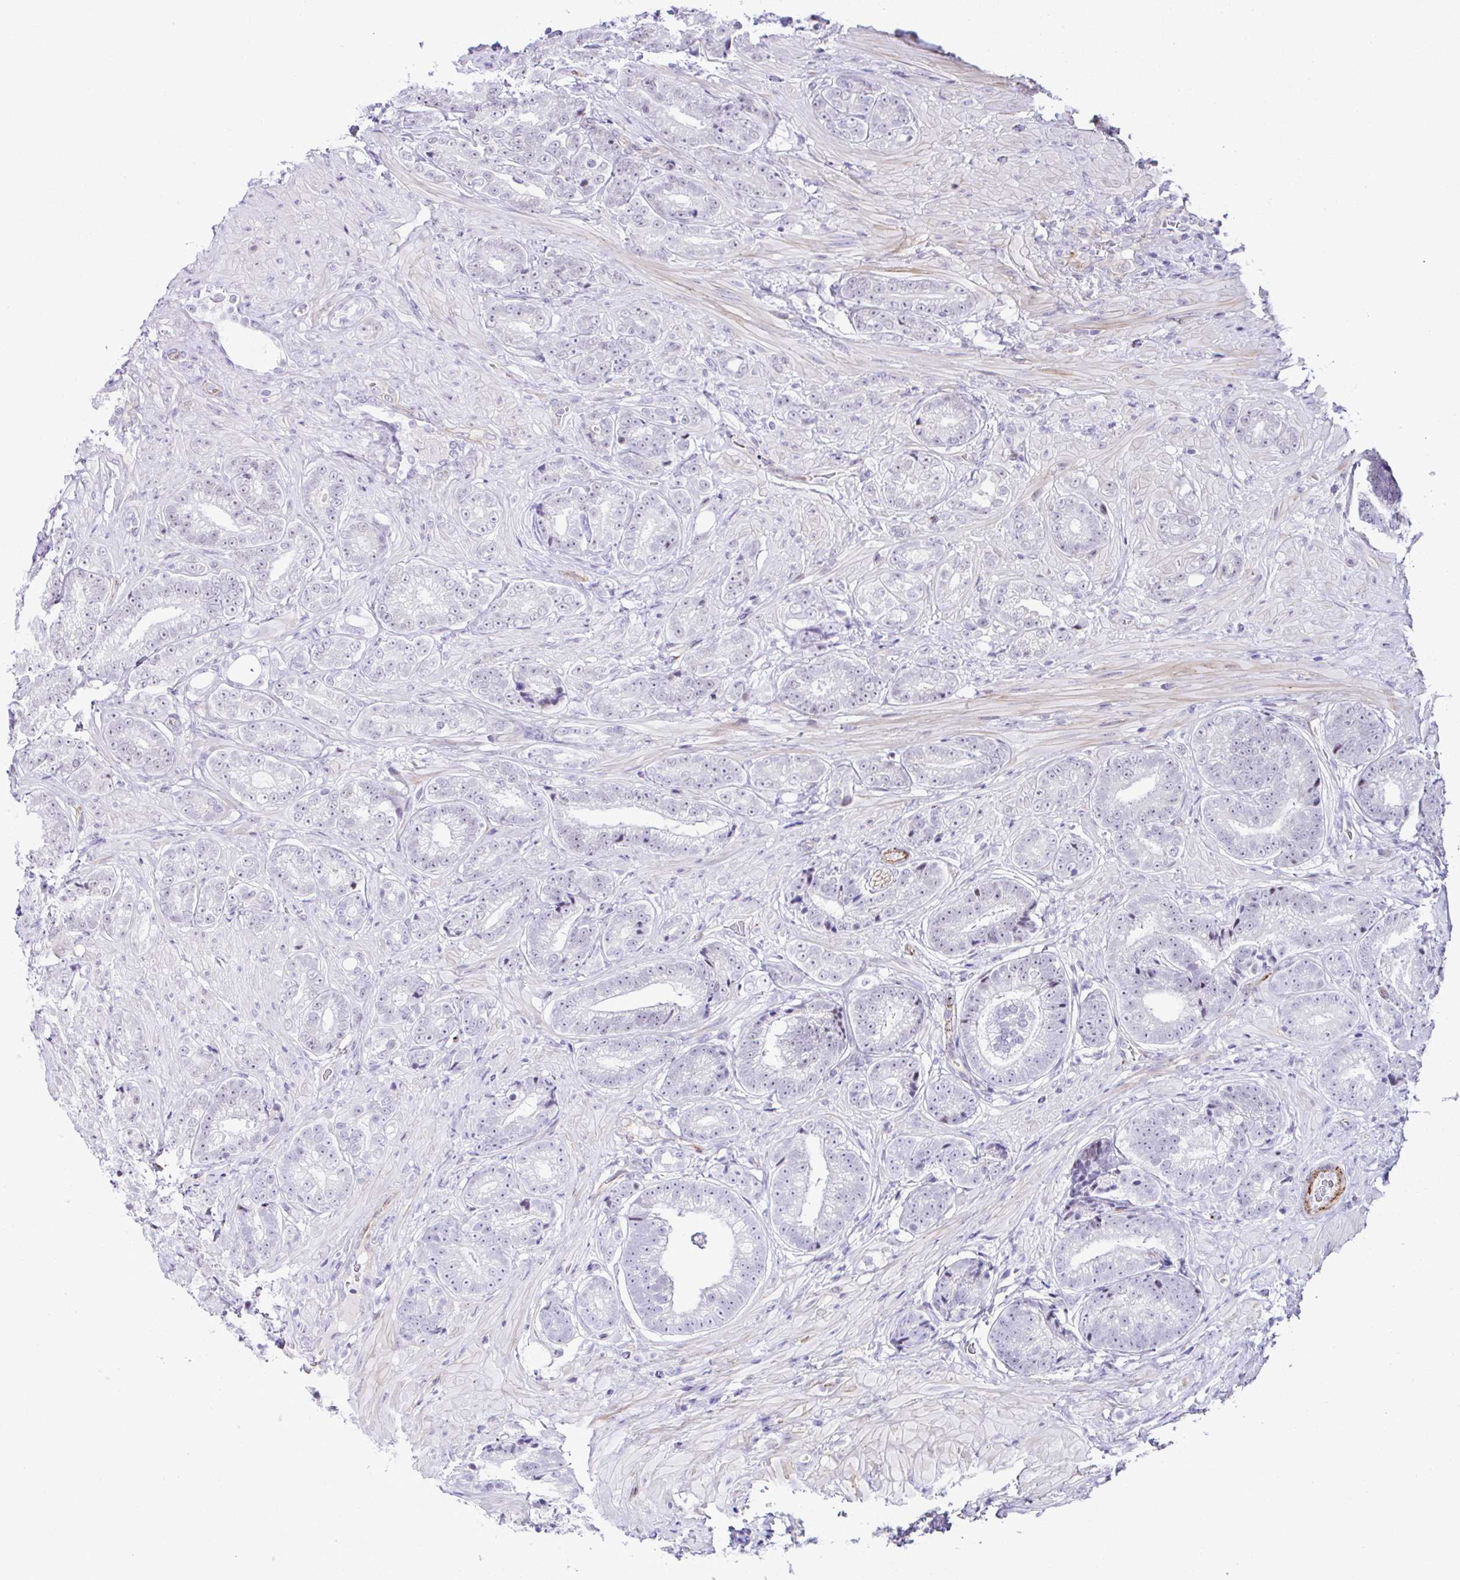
{"staining": {"intensity": "negative", "quantity": "none", "location": "none"}, "tissue": "prostate cancer", "cell_type": "Tumor cells", "image_type": "cancer", "snomed": [{"axis": "morphology", "description": "Adenocarcinoma, Low grade"}, {"axis": "topography", "description": "Prostate"}], "caption": "Tumor cells are negative for brown protein staining in prostate cancer.", "gene": "FBXO34", "patient": {"sex": "male", "age": 61}}